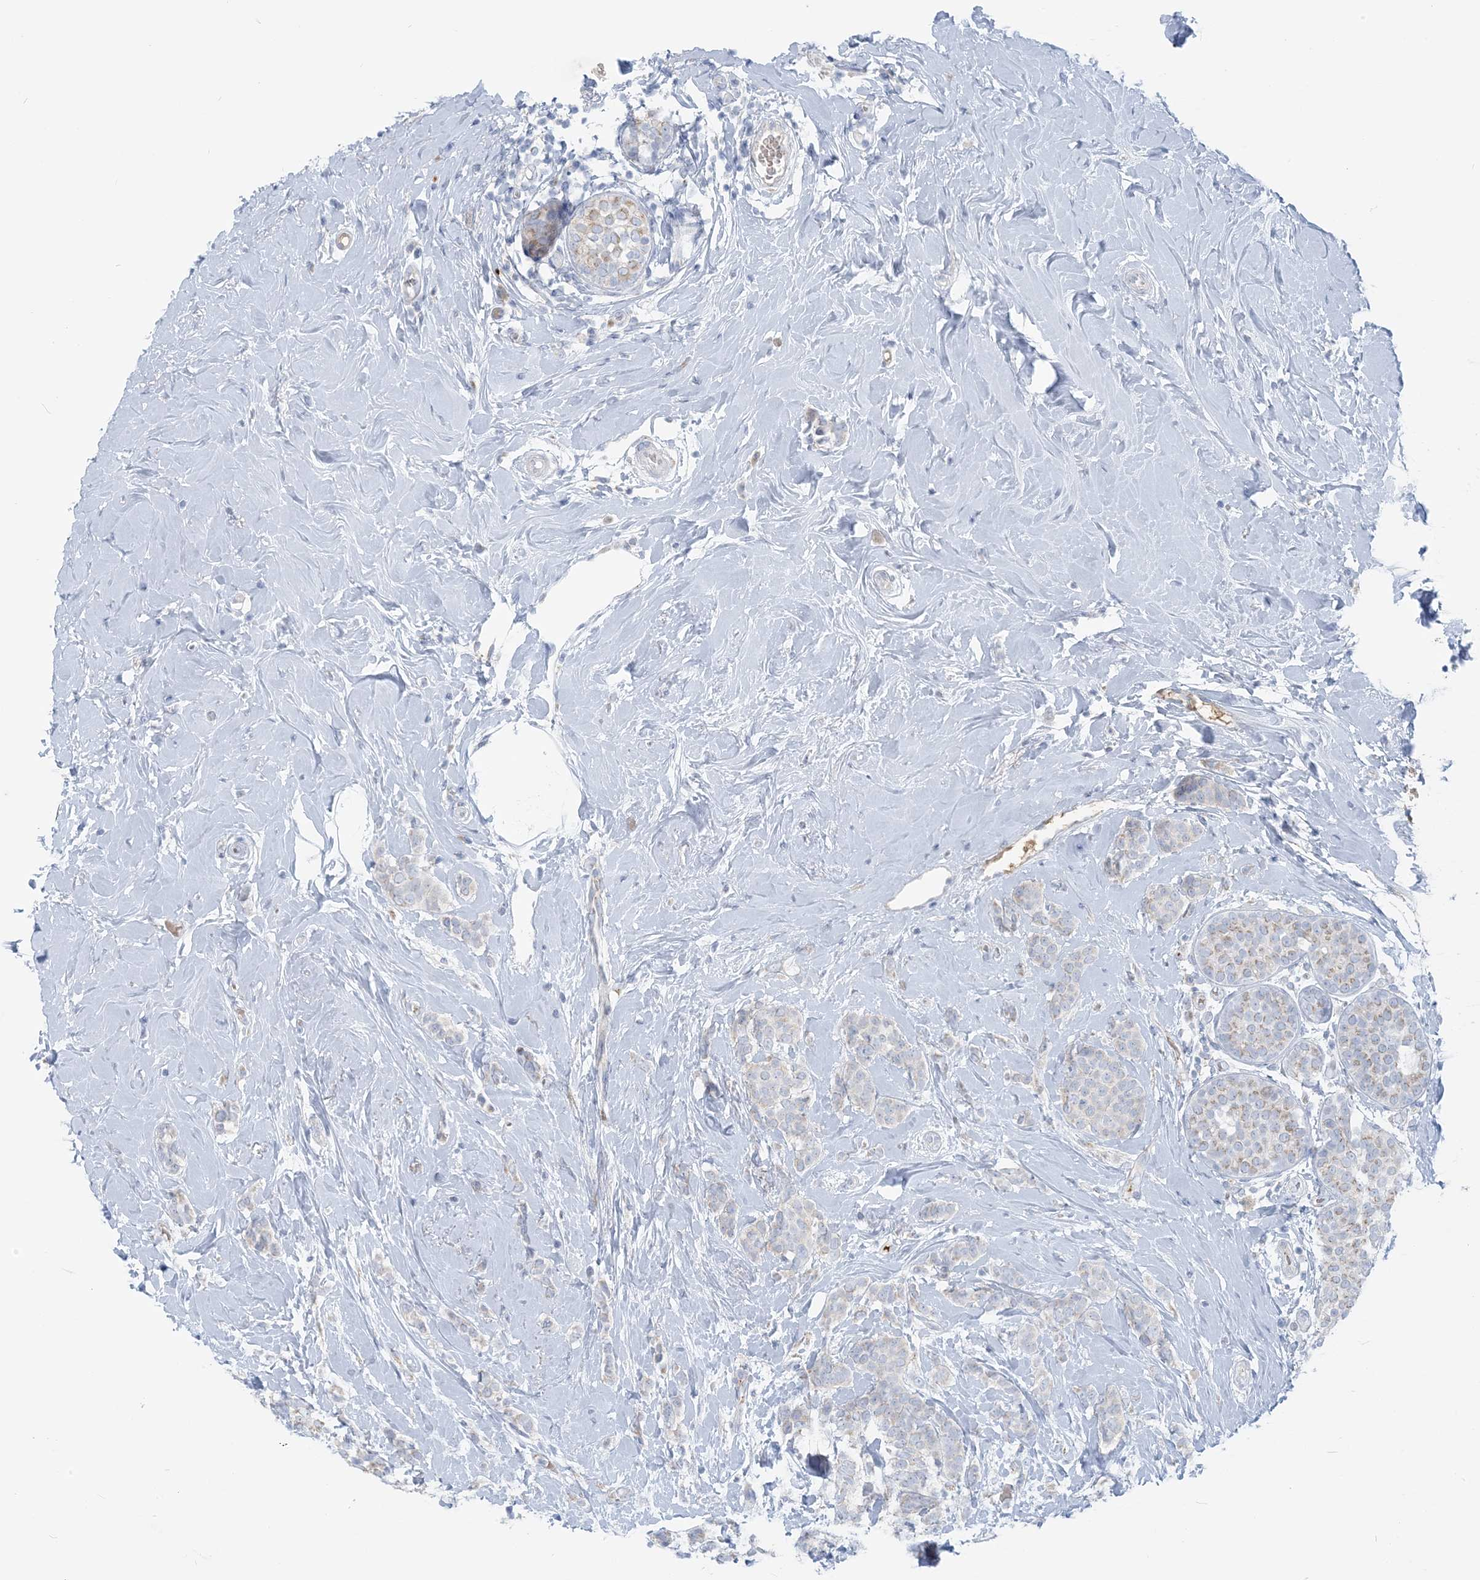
{"staining": {"intensity": "weak", "quantity": "25%-75%", "location": "cytoplasmic/membranous"}, "tissue": "breast cancer", "cell_type": "Tumor cells", "image_type": "cancer", "snomed": [{"axis": "morphology", "description": "Lobular carcinoma, in situ"}, {"axis": "morphology", "description": "Lobular carcinoma"}, {"axis": "topography", "description": "Breast"}], "caption": "Human breast cancer stained with a brown dye displays weak cytoplasmic/membranous positive staining in approximately 25%-75% of tumor cells.", "gene": "SCML1", "patient": {"sex": "female", "age": 41}}